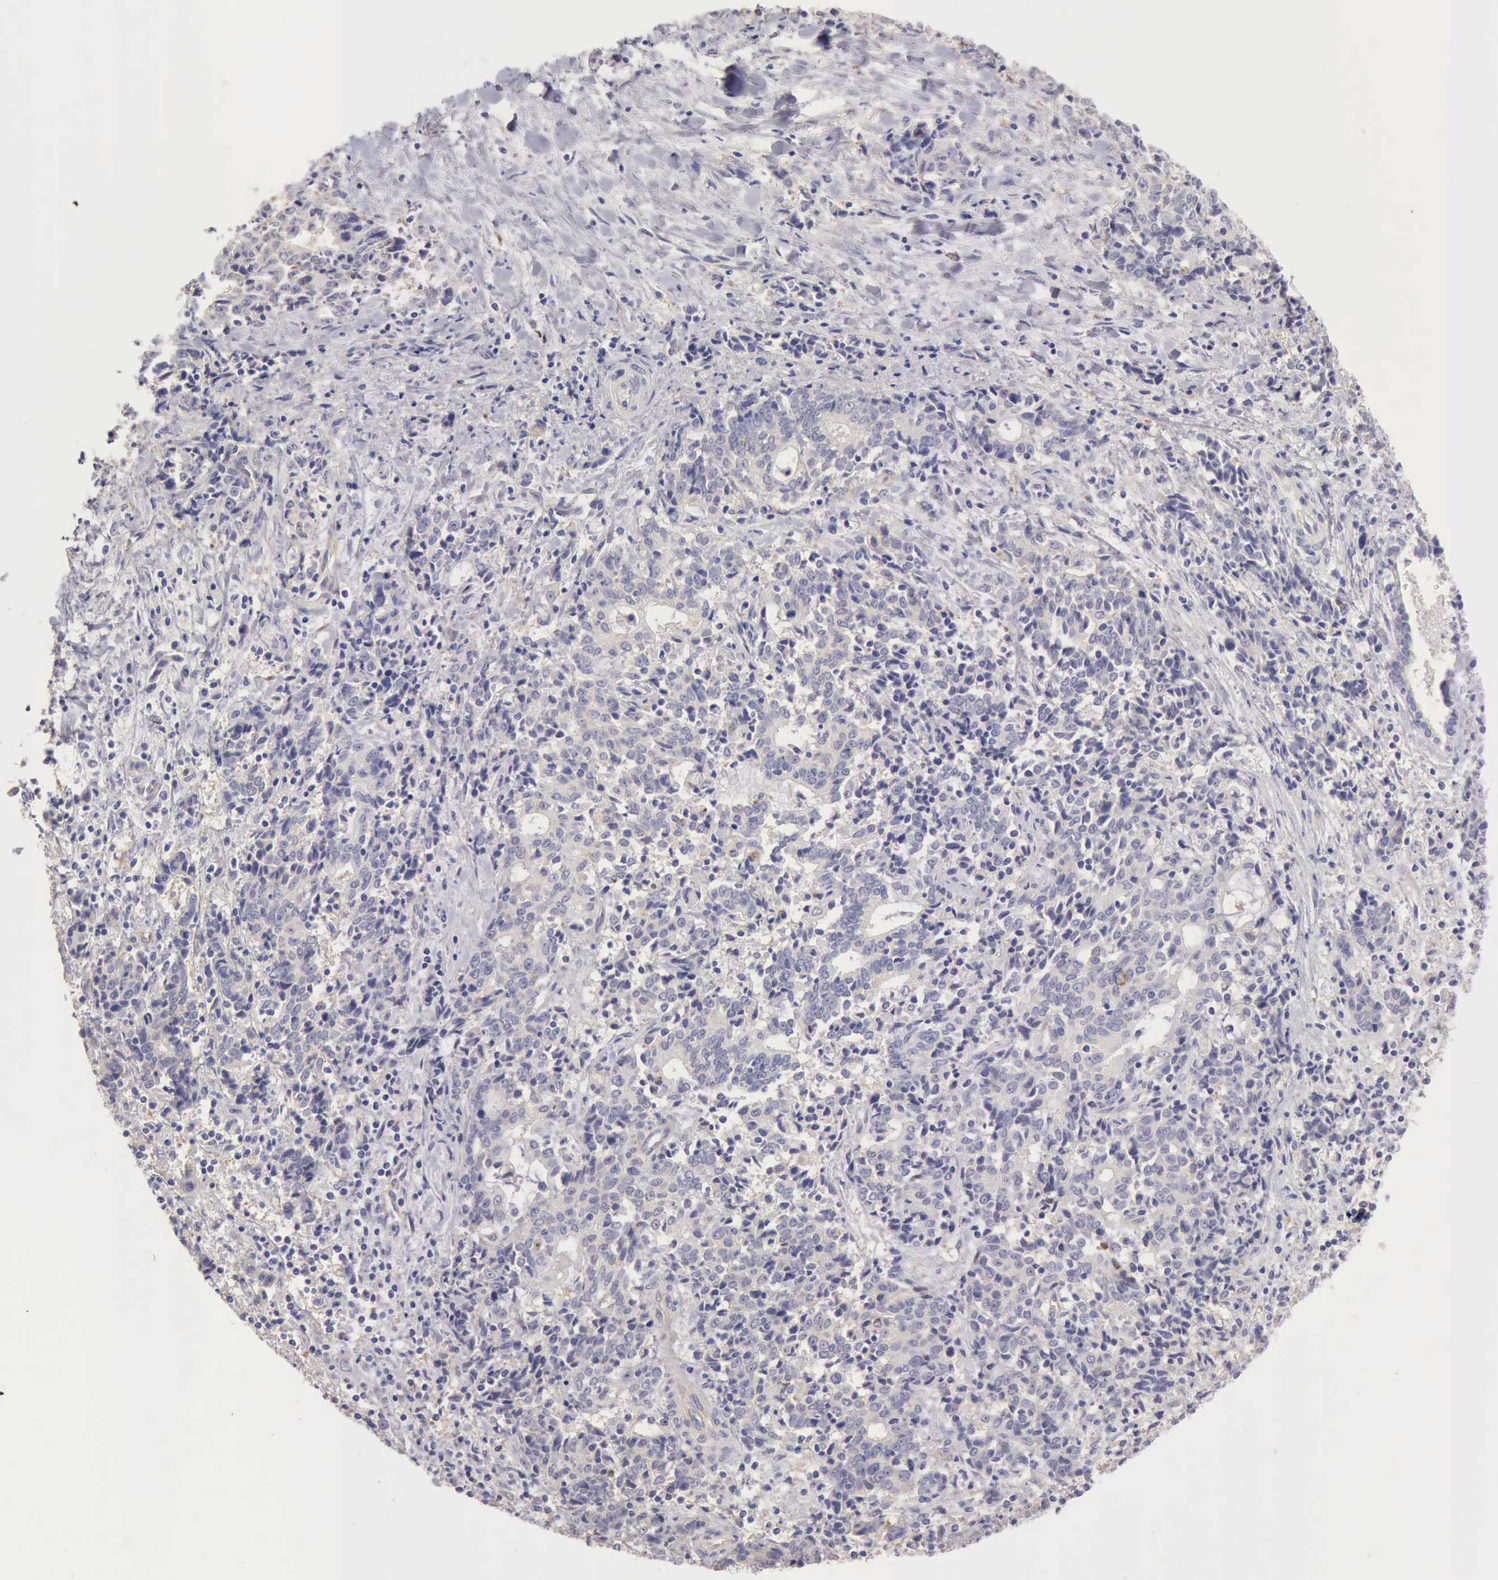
{"staining": {"intensity": "negative", "quantity": "none", "location": "none"}, "tissue": "liver cancer", "cell_type": "Tumor cells", "image_type": "cancer", "snomed": [{"axis": "morphology", "description": "Cholangiocarcinoma"}, {"axis": "topography", "description": "Liver"}], "caption": "Immunohistochemical staining of cholangiocarcinoma (liver) reveals no significant expression in tumor cells.", "gene": "APP", "patient": {"sex": "male", "age": 57}}